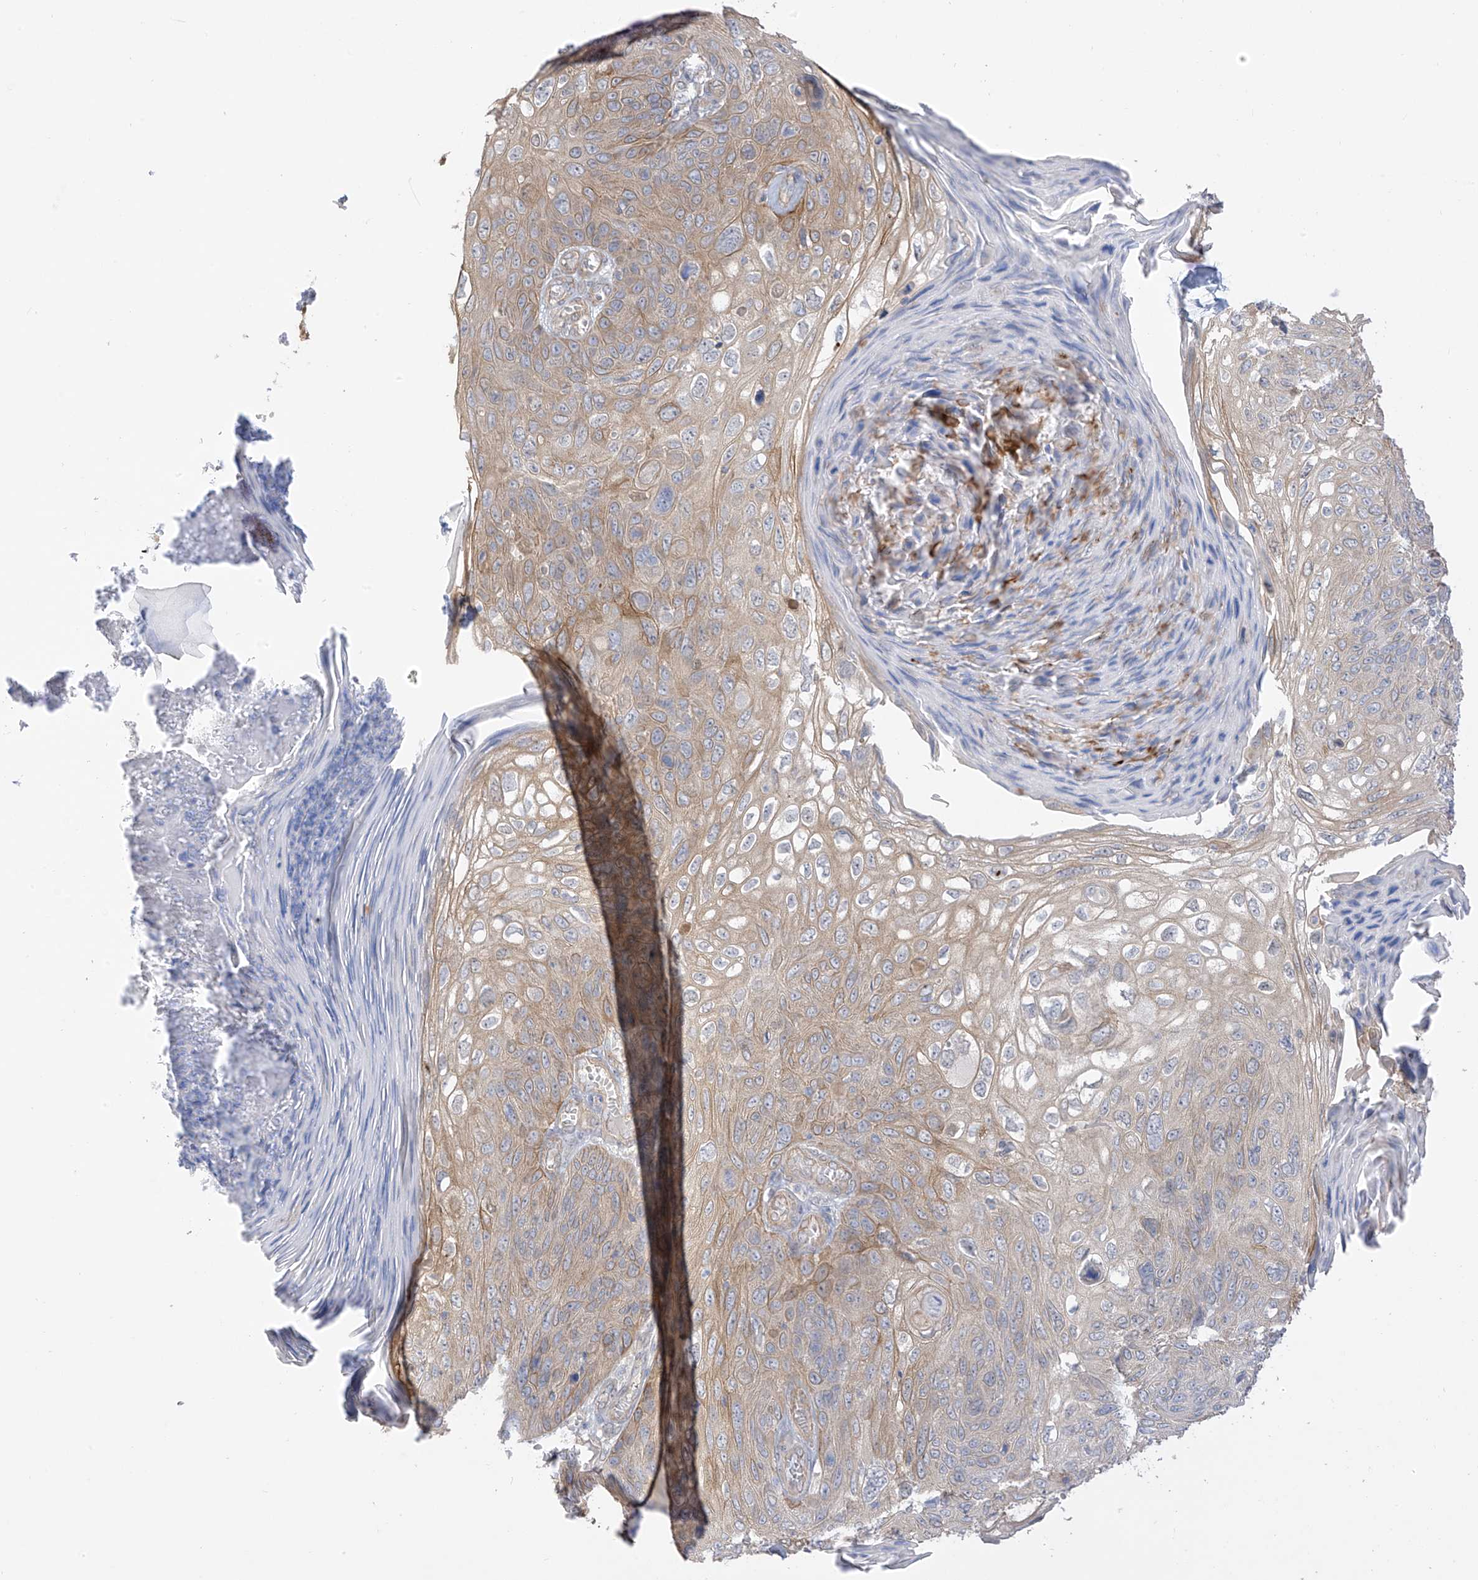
{"staining": {"intensity": "moderate", "quantity": "25%-75%", "location": "cytoplasmic/membranous"}, "tissue": "skin cancer", "cell_type": "Tumor cells", "image_type": "cancer", "snomed": [{"axis": "morphology", "description": "Squamous cell carcinoma, NOS"}, {"axis": "topography", "description": "Skin"}], "caption": "Skin cancer stained for a protein shows moderate cytoplasmic/membranous positivity in tumor cells.", "gene": "EIPR1", "patient": {"sex": "female", "age": 90}}